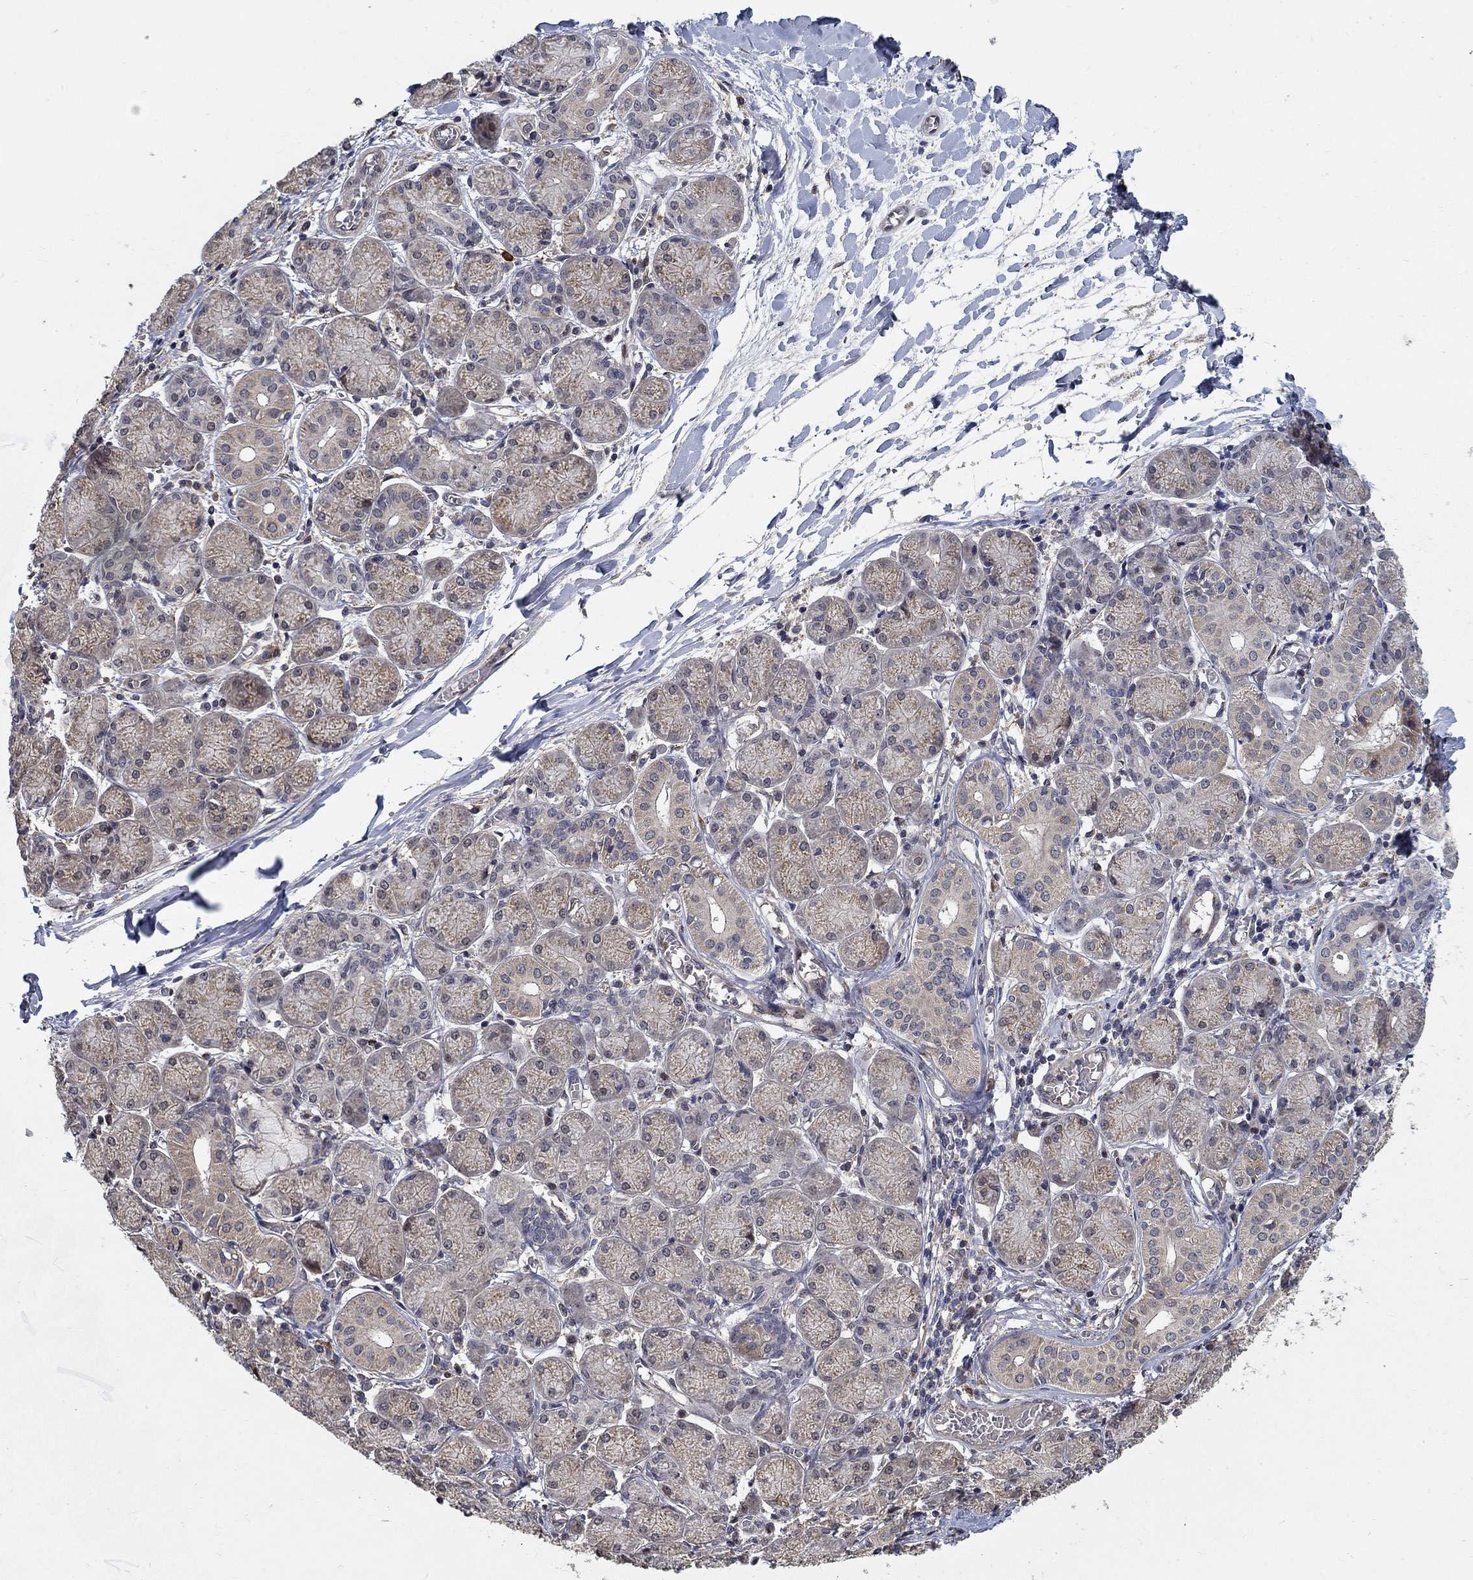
{"staining": {"intensity": "moderate", "quantity": "<25%", "location": "cytoplasmic/membranous"}, "tissue": "salivary gland", "cell_type": "Glandular cells", "image_type": "normal", "snomed": [{"axis": "morphology", "description": "Normal tissue, NOS"}, {"axis": "topography", "description": "Salivary gland"}, {"axis": "topography", "description": "Peripheral nerve tissue"}], "caption": "This photomicrograph reveals immunohistochemistry staining of benign salivary gland, with low moderate cytoplasmic/membranous positivity in approximately <25% of glandular cells.", "gene": "ZNF594", "patient": {"sex": "female", "age": 24}}